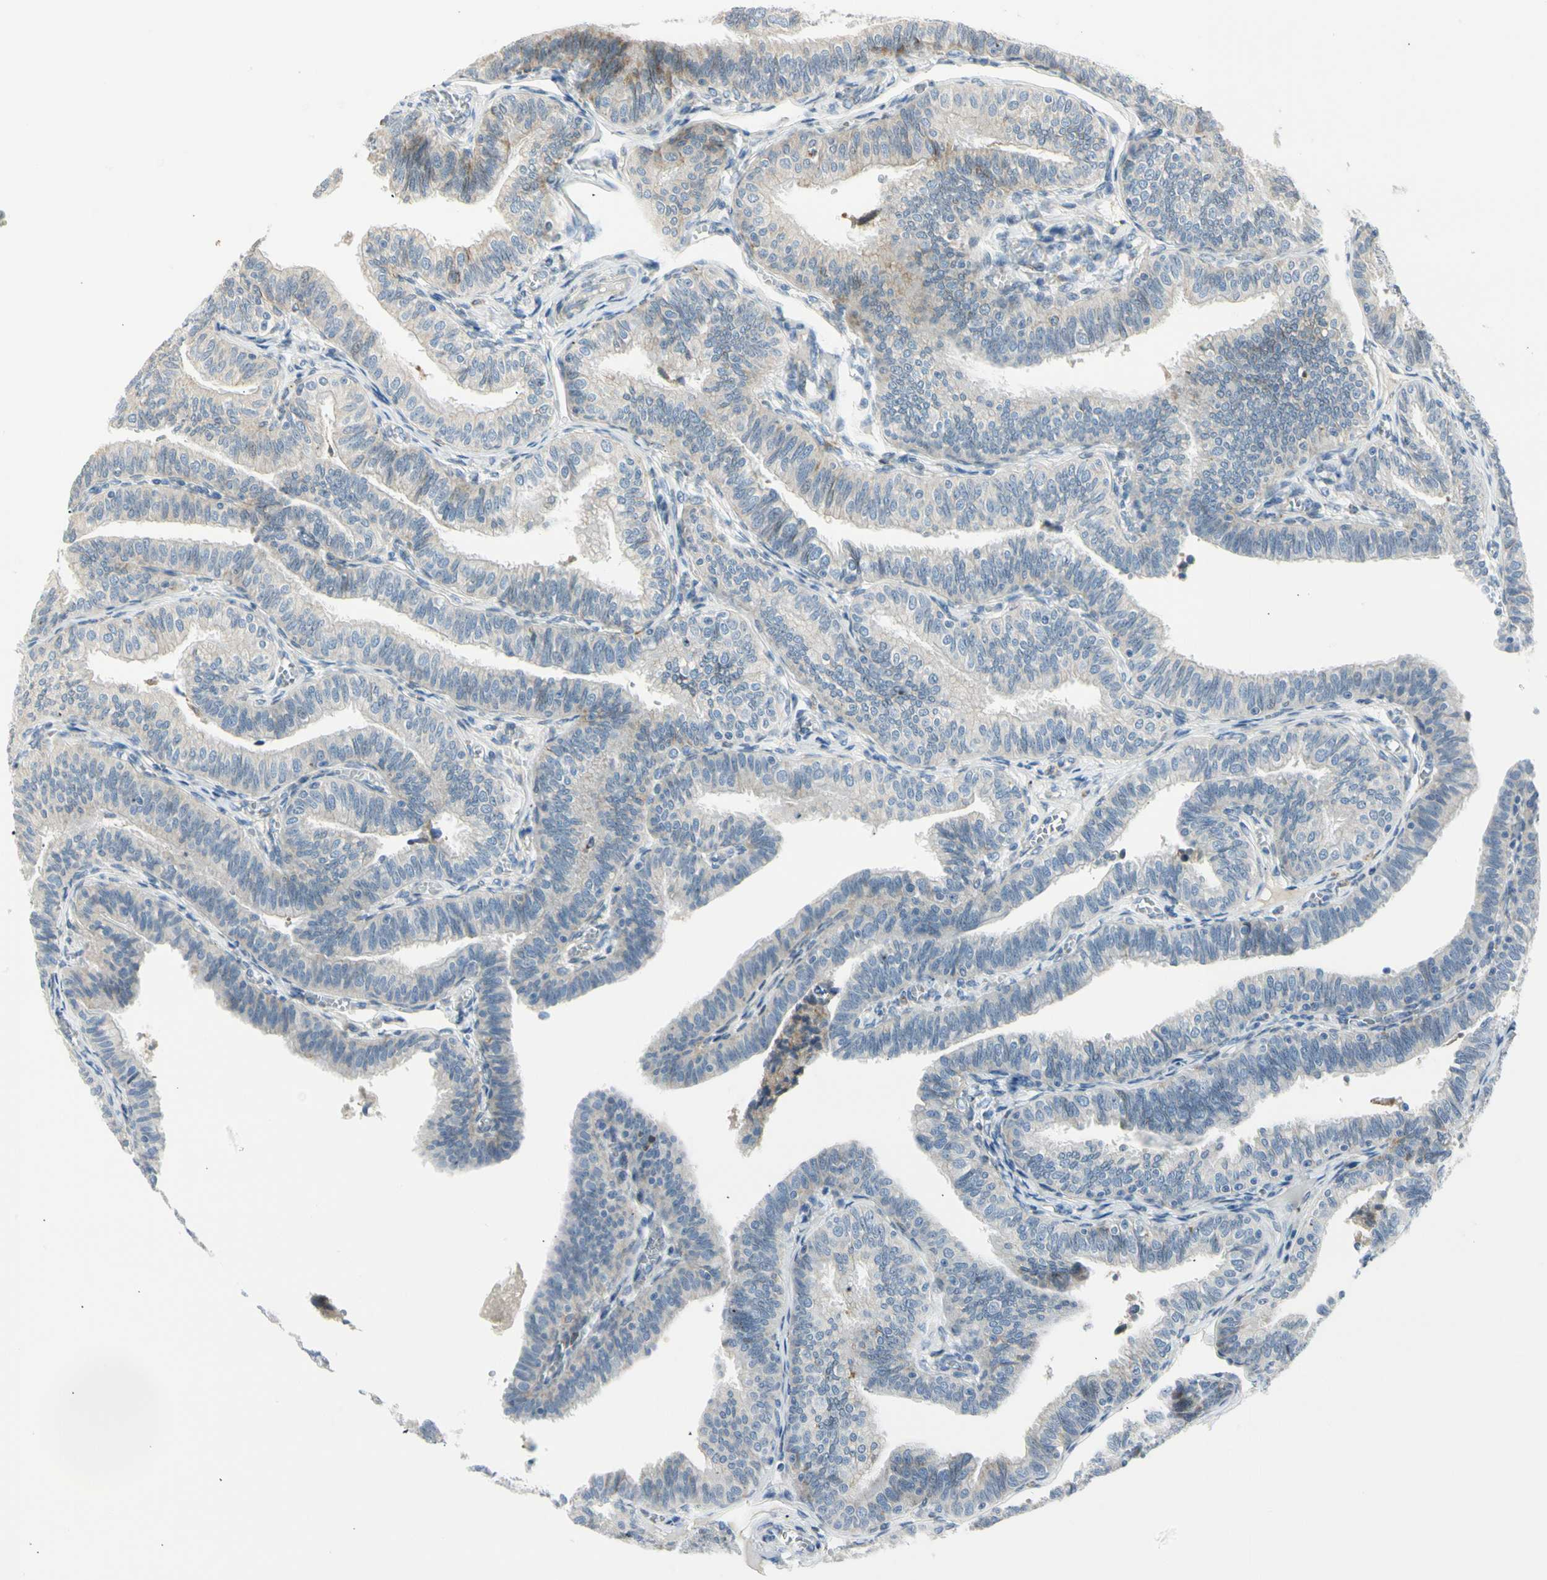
{"staining": {"intensity": "negative", "quantity": "none", "location": "none"}, "tissue": "fallopian tube", "cell_type": "Glandular cells", "image_type": "normal", "snomed": [{"axis": "morphology", "description": "Normal tissue, NOS"}, {"axis": "topography", "description": "Fallopian tube"}], "caption": "The histopathology image shows no staining of glandular cells in normal fallopian tube. The staining was performed using DAB (3,3'-diaminobenzidine) to visualize the protein expression in brown, while the nuclei were stained in blue with hematoxylin (Magnification: 20x).", "gene": "TNFSF11", "patient": {"sex": "female", "age": 46}}